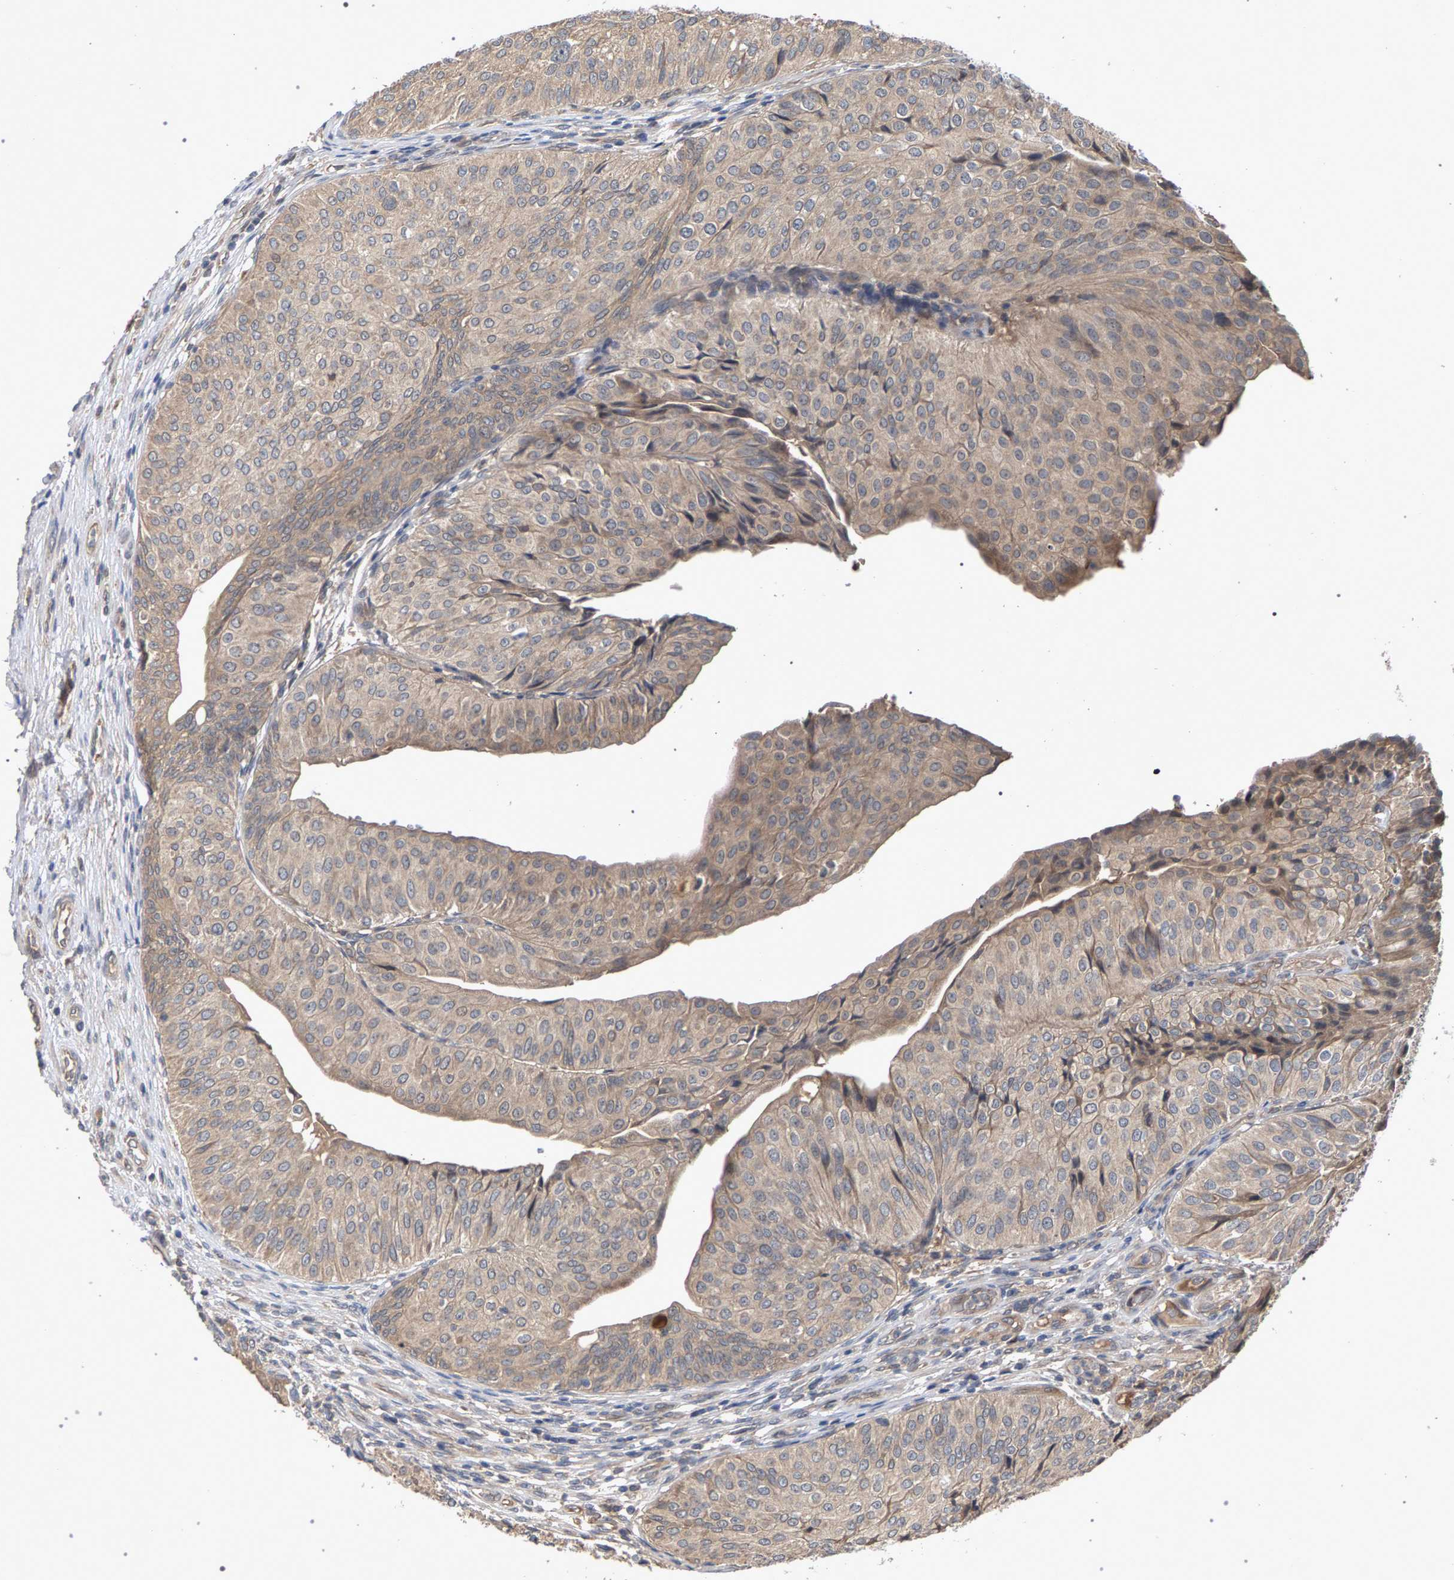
{"staining": {"intensity": "weak", "quantity": ">75%", "location": "cytoplasmic/membranous"}, "tissue": "urothelial cancer", "cell_type": "Tumor cells", "image_type": "cancer", "snomed": [{"axis": "morphology", "description": "Urothelial carcinoma, Low grade"}, {"axis": "topography", "description": "Urinary bladder"}], "caption": "Brown immunohistochemical staining in human low-grade urothelial carcinoma exhibits weak cytoplasmic/membranous expression in about >75% of tumor cells. The protein of interest is shown in brown color, while the nuclei are stained blue.", "gene": "SLC4A4", "patient": {"sex": "male", "age": 67}}